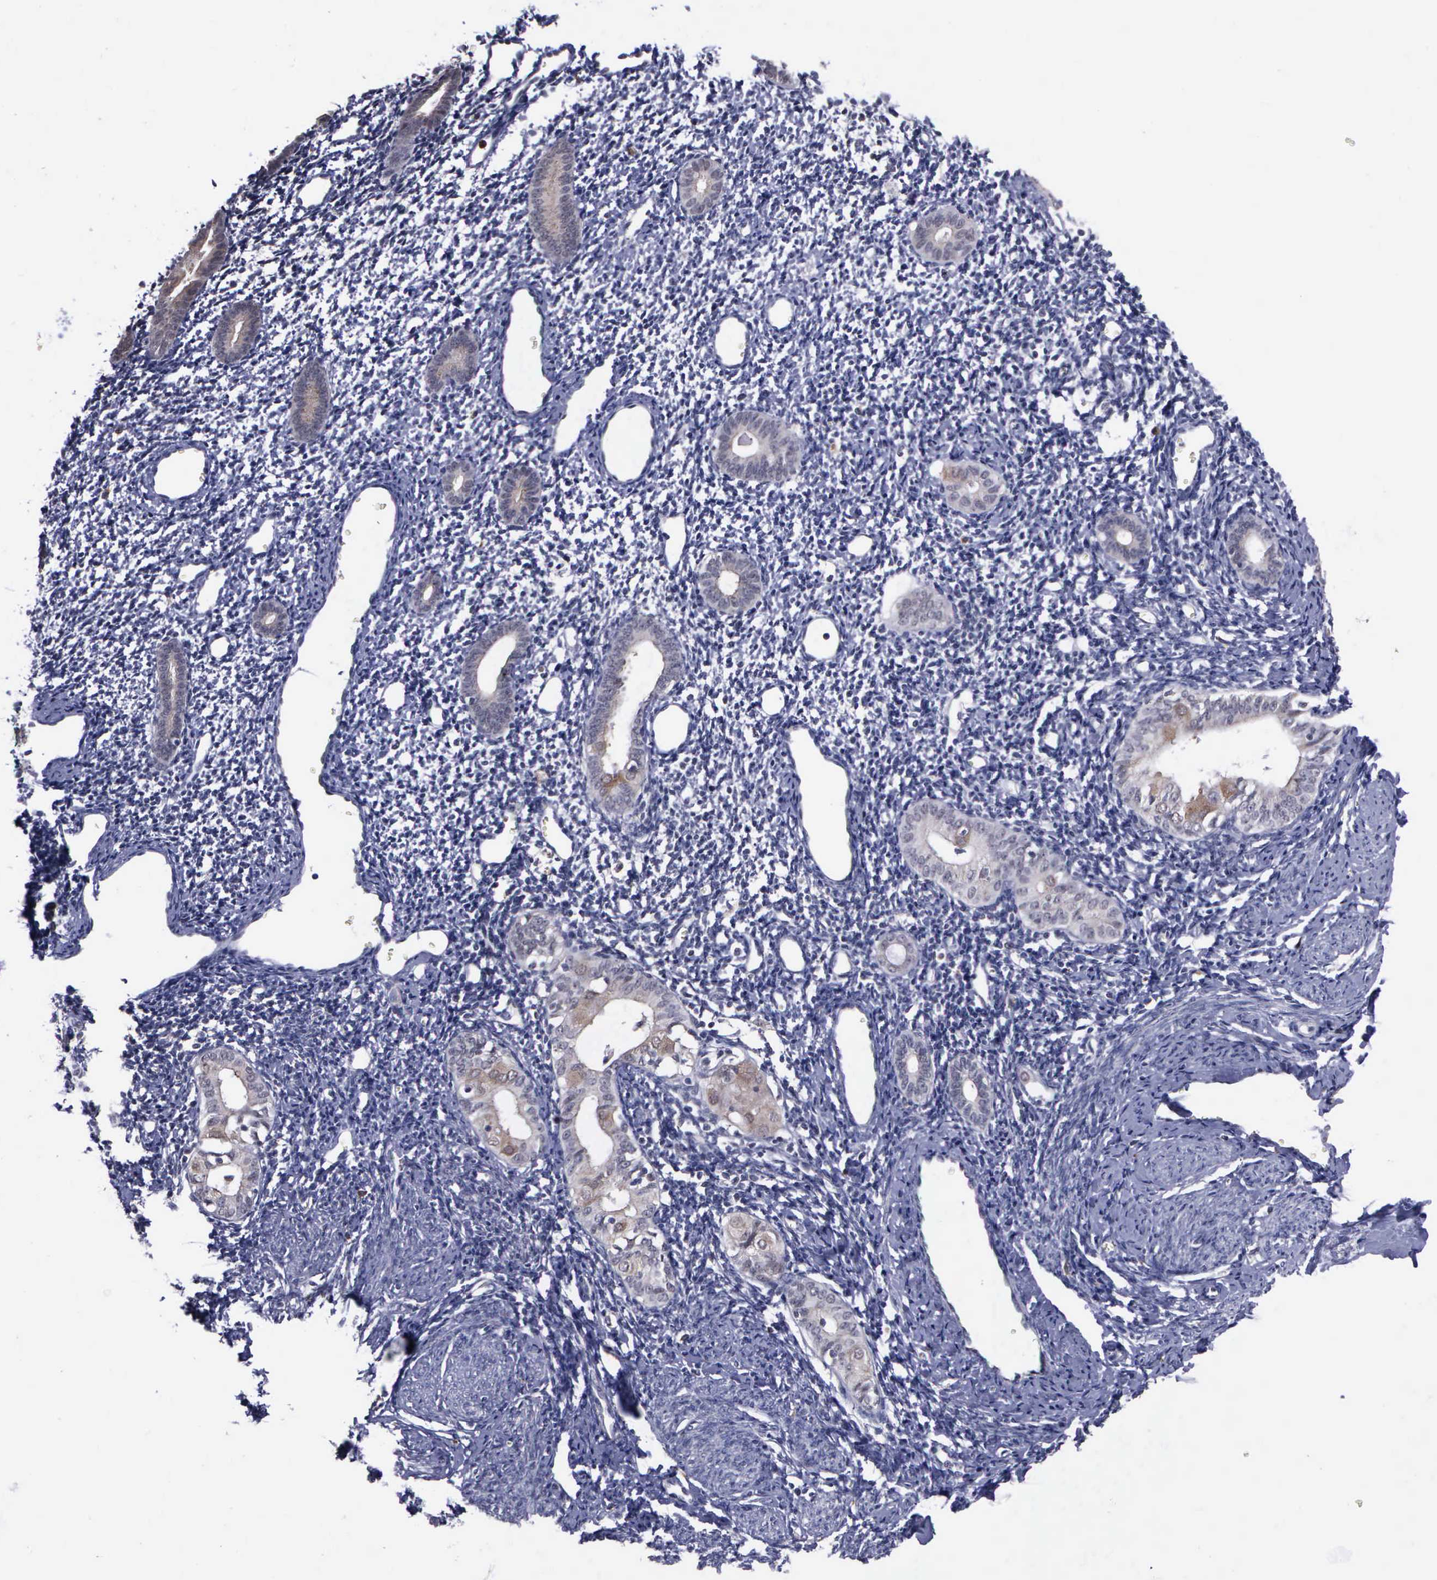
{"staining": {"intensity": "negative", "quantity": "none", "location": "none"}, "tissue": "endometrium", "cell_type": "Cells in endometrial stroma", "image_type": "normal", "snomed": [{"axis": "morphology", "description": "Normal tissue, NOS"}, {"axis": "morphology", "description": "Neoplasm, benign, NOS"}, {"axis": "topography", "description": "Uterus"}], "caption": "The histopathology image displays no significant staining in cells in endometrial stroma of endometrium.", "gene": "MAP3K9", "patient": {"sex": "female", "age": 55}}